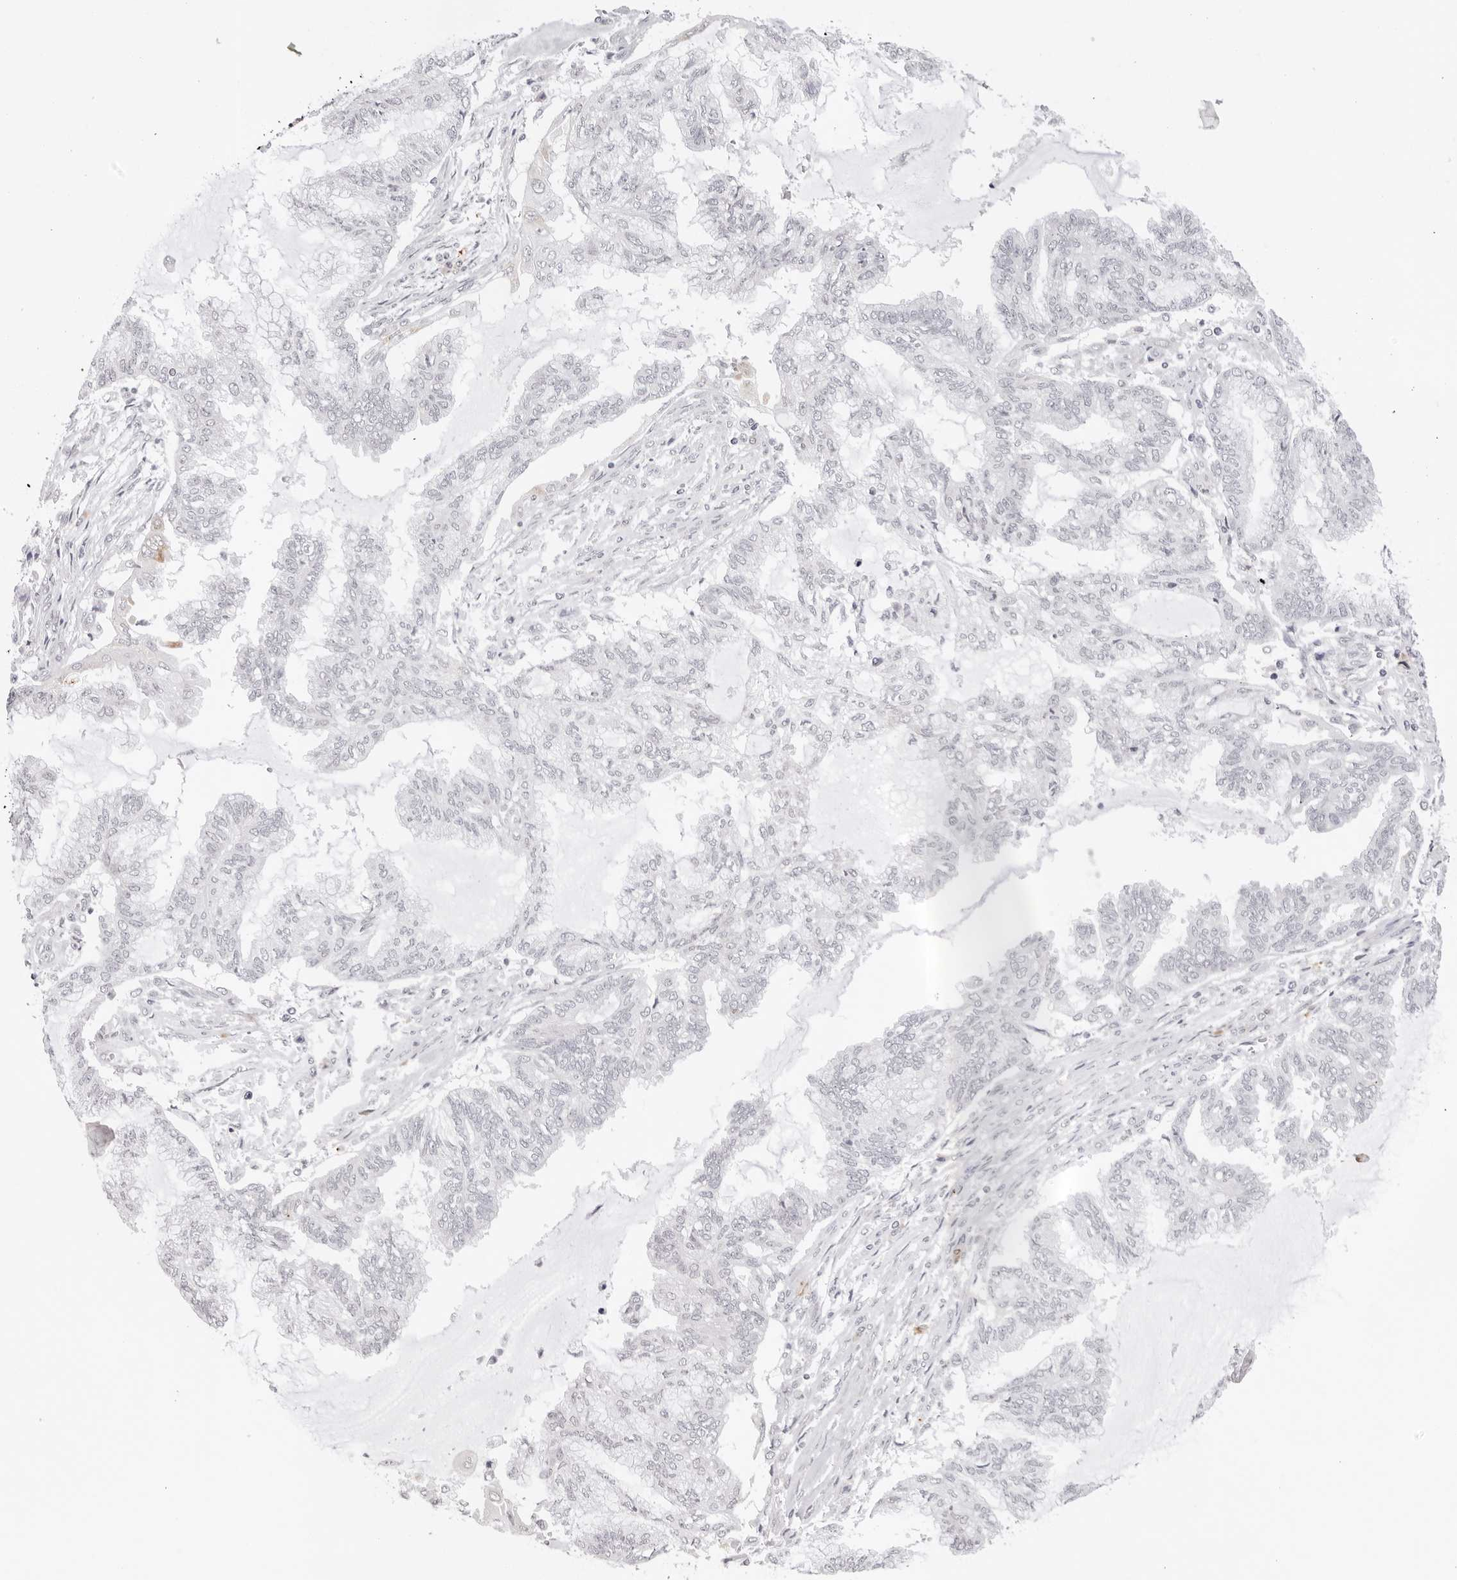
{"staining": {"intensity": "negative", "quantity": "none", "location": "none"}, "tissue": "endometrial cancer", "cell_type": "Tumor cells", "image_type": "cancer", "snomed": [{"axis": "morphology", "description": "Adenocarcinoma, NOS"}, {"axis": "topography", "description": "Endometrium"}], "caption": "Histopathology image shows no significant protein positivity in tumor cells of endometrial adenocarcinoma.", "gene": "IL17RA", "patient": {"sex": "female", "age": 86}}